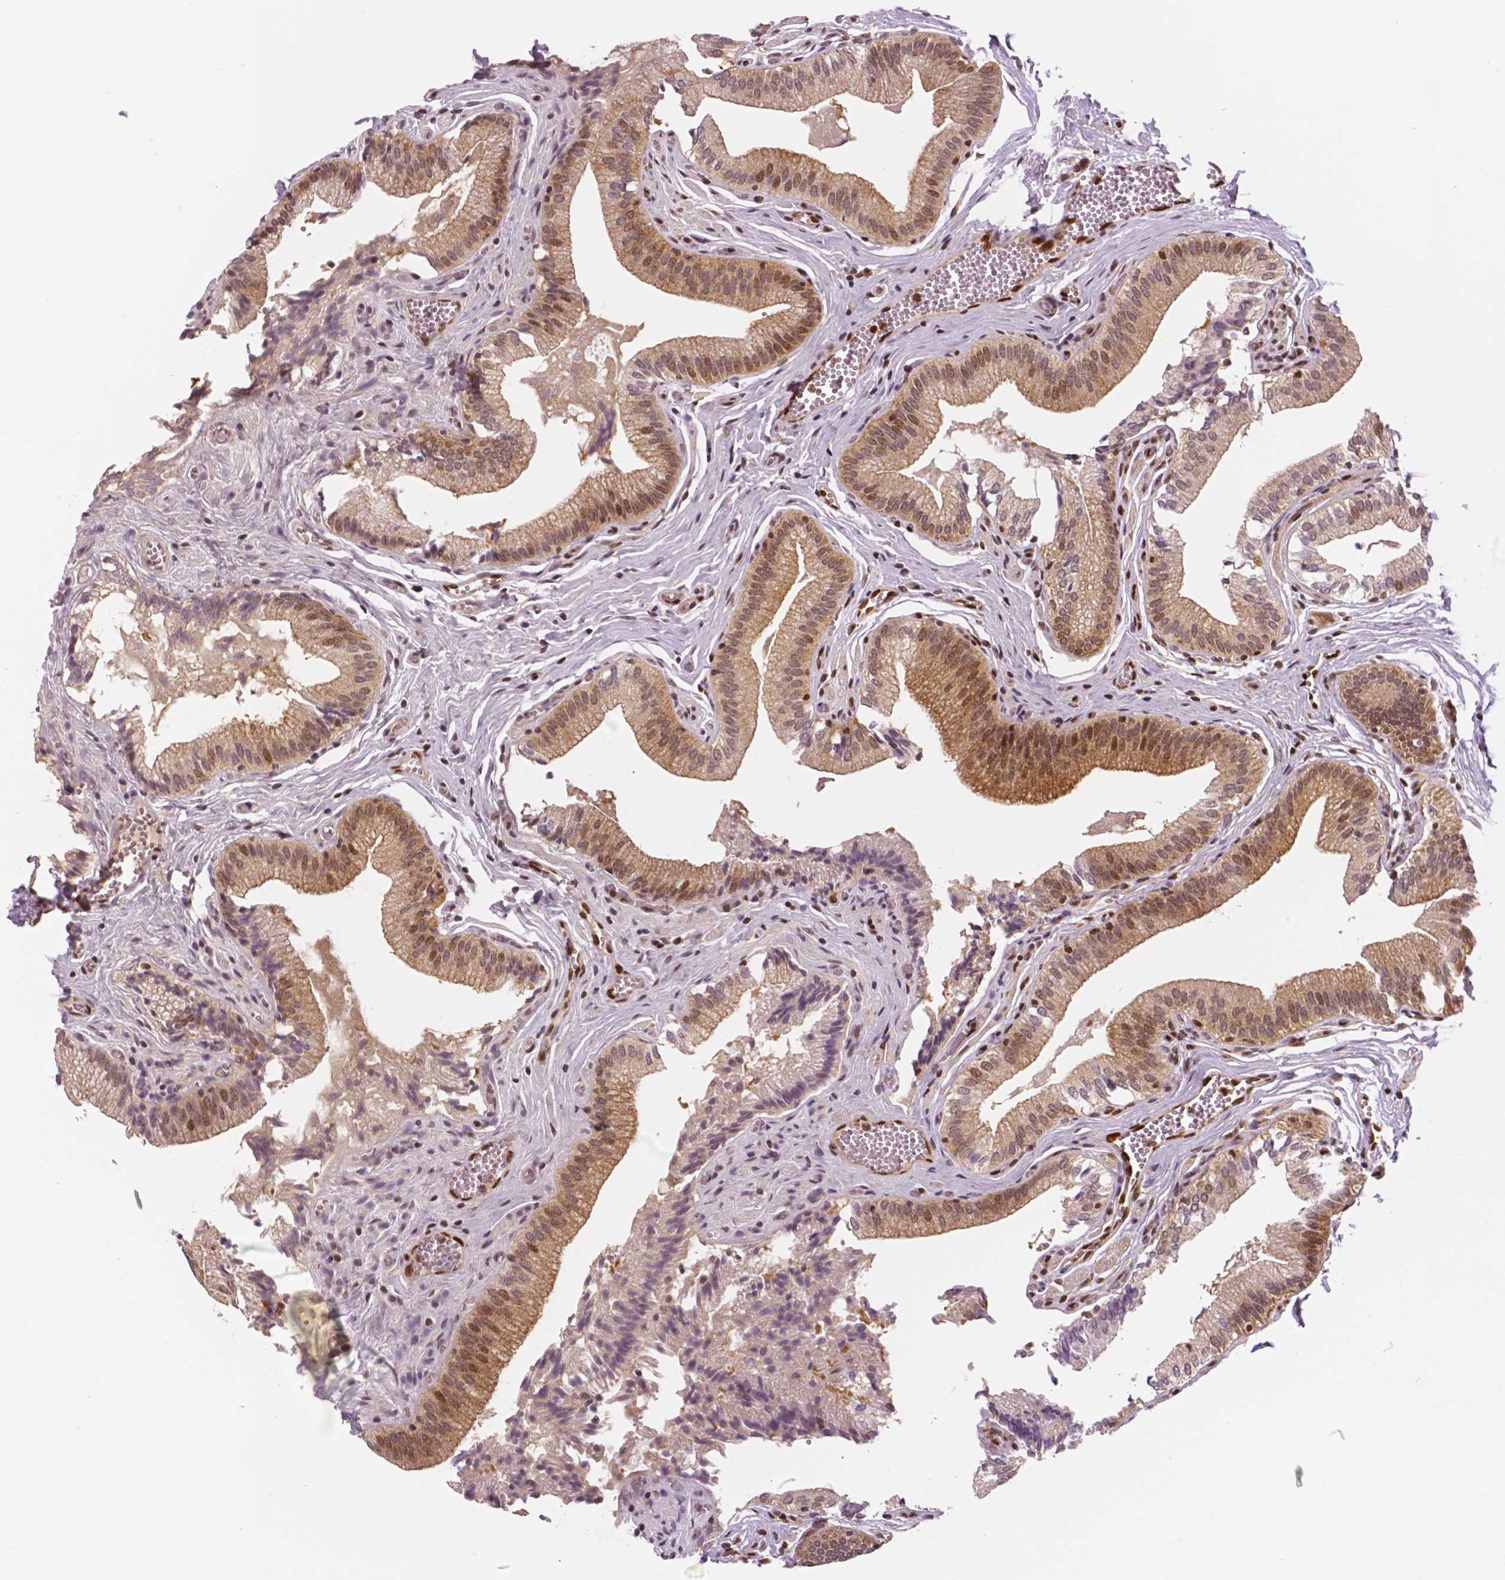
{"staining": {"intensity": "moderate", "quantity": ">75%", "location": "cytoplasmic/membranous,nuclear"}, "tissue": "gallbladder", "cell_type": "Glandular cells", "image_type": "normal", "snomed": [{"axis": "morphology", "description": "Normal tissue, NOS"}, {"axis": "topography", "description": "Gallbladder"}, {"axis": "topography", "description": "Peripheral nerve tissue"}], "caption": "Glandular cells show moderate cytoplasmic/membranous,nuclear expression in about >75% of cells in benign gallbladder. (brown staining indicates protein expression, while blue staining denotes nuclei).", "gene": "STAT3", "patient": {"sex": "male", "age": 17}}